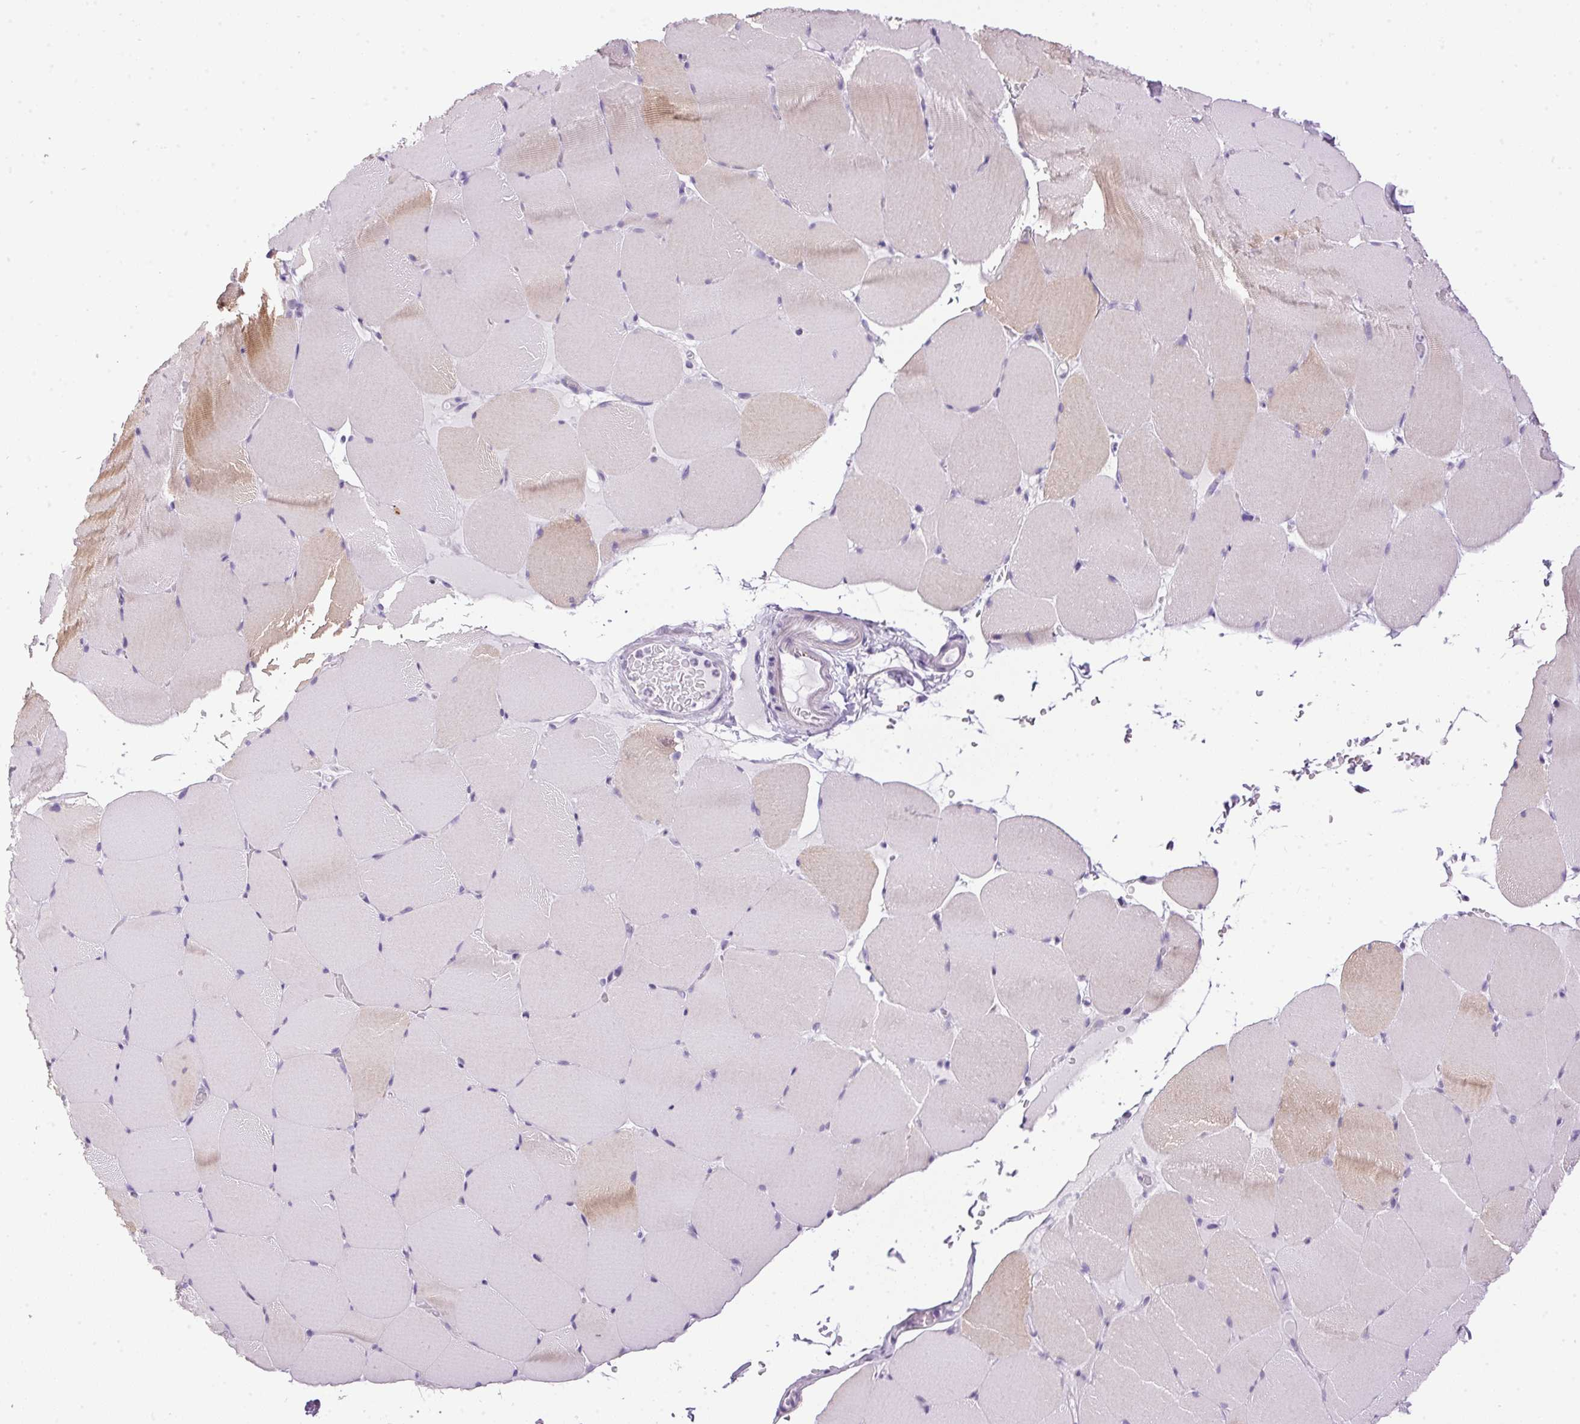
{"staining": {"intensity": "weak", "quantity": "<25%", "location": "cytoplasmic/membranous"}, "tissue": "skeletal muscle", "cell_type": "Myocytes", "image_type": "normal", "snomed": [{"axis": "morphology", "description": "Normal tissue, NOS"}, {"axis": "topography", "description": "Skeletal muscle"}], "caption": "The photomicrograph exhibits no significant expression in myocytes of skeletal muscle.", "gene": "SP7", "patient": {"sex": "female", "age": 37}}